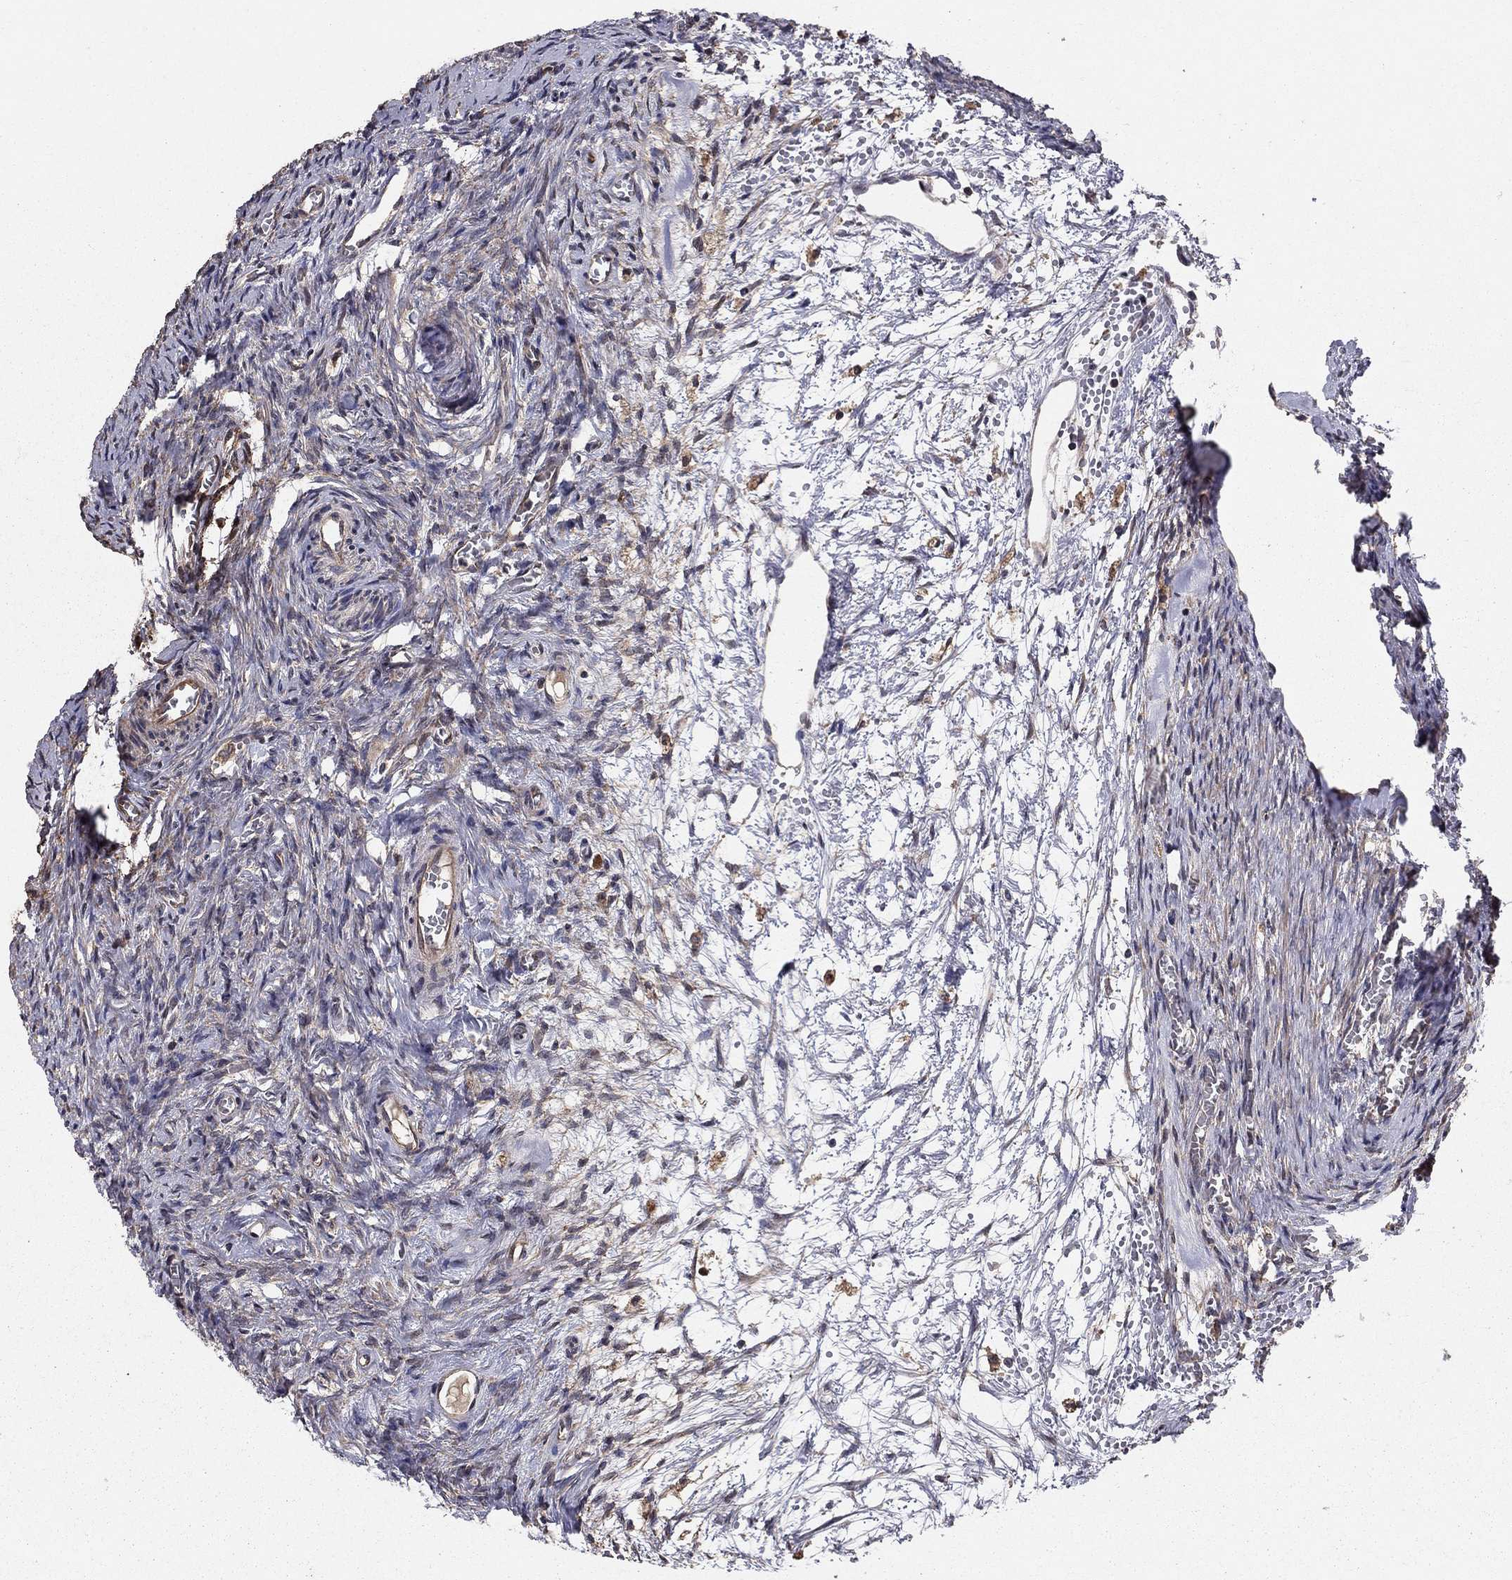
{"staining": {"intensity": "negative", "quantity": "none", "location": "none"}, "tissue": "ovary", "cell_type": "Ovarian stroma cells", "image_type": "normal", "snomed": [{"axis": "morphology", "description": "Normal tissue, NOS"}, {"axis": "topography", "description": "Ovary"}], "caption": "Human ovary stained for a protein using immunohistochemistry demonstrates no positivity in ovarian stroma cells.", "gene": "BABAM2", "patient": {"sex": "female", "age": 39}}